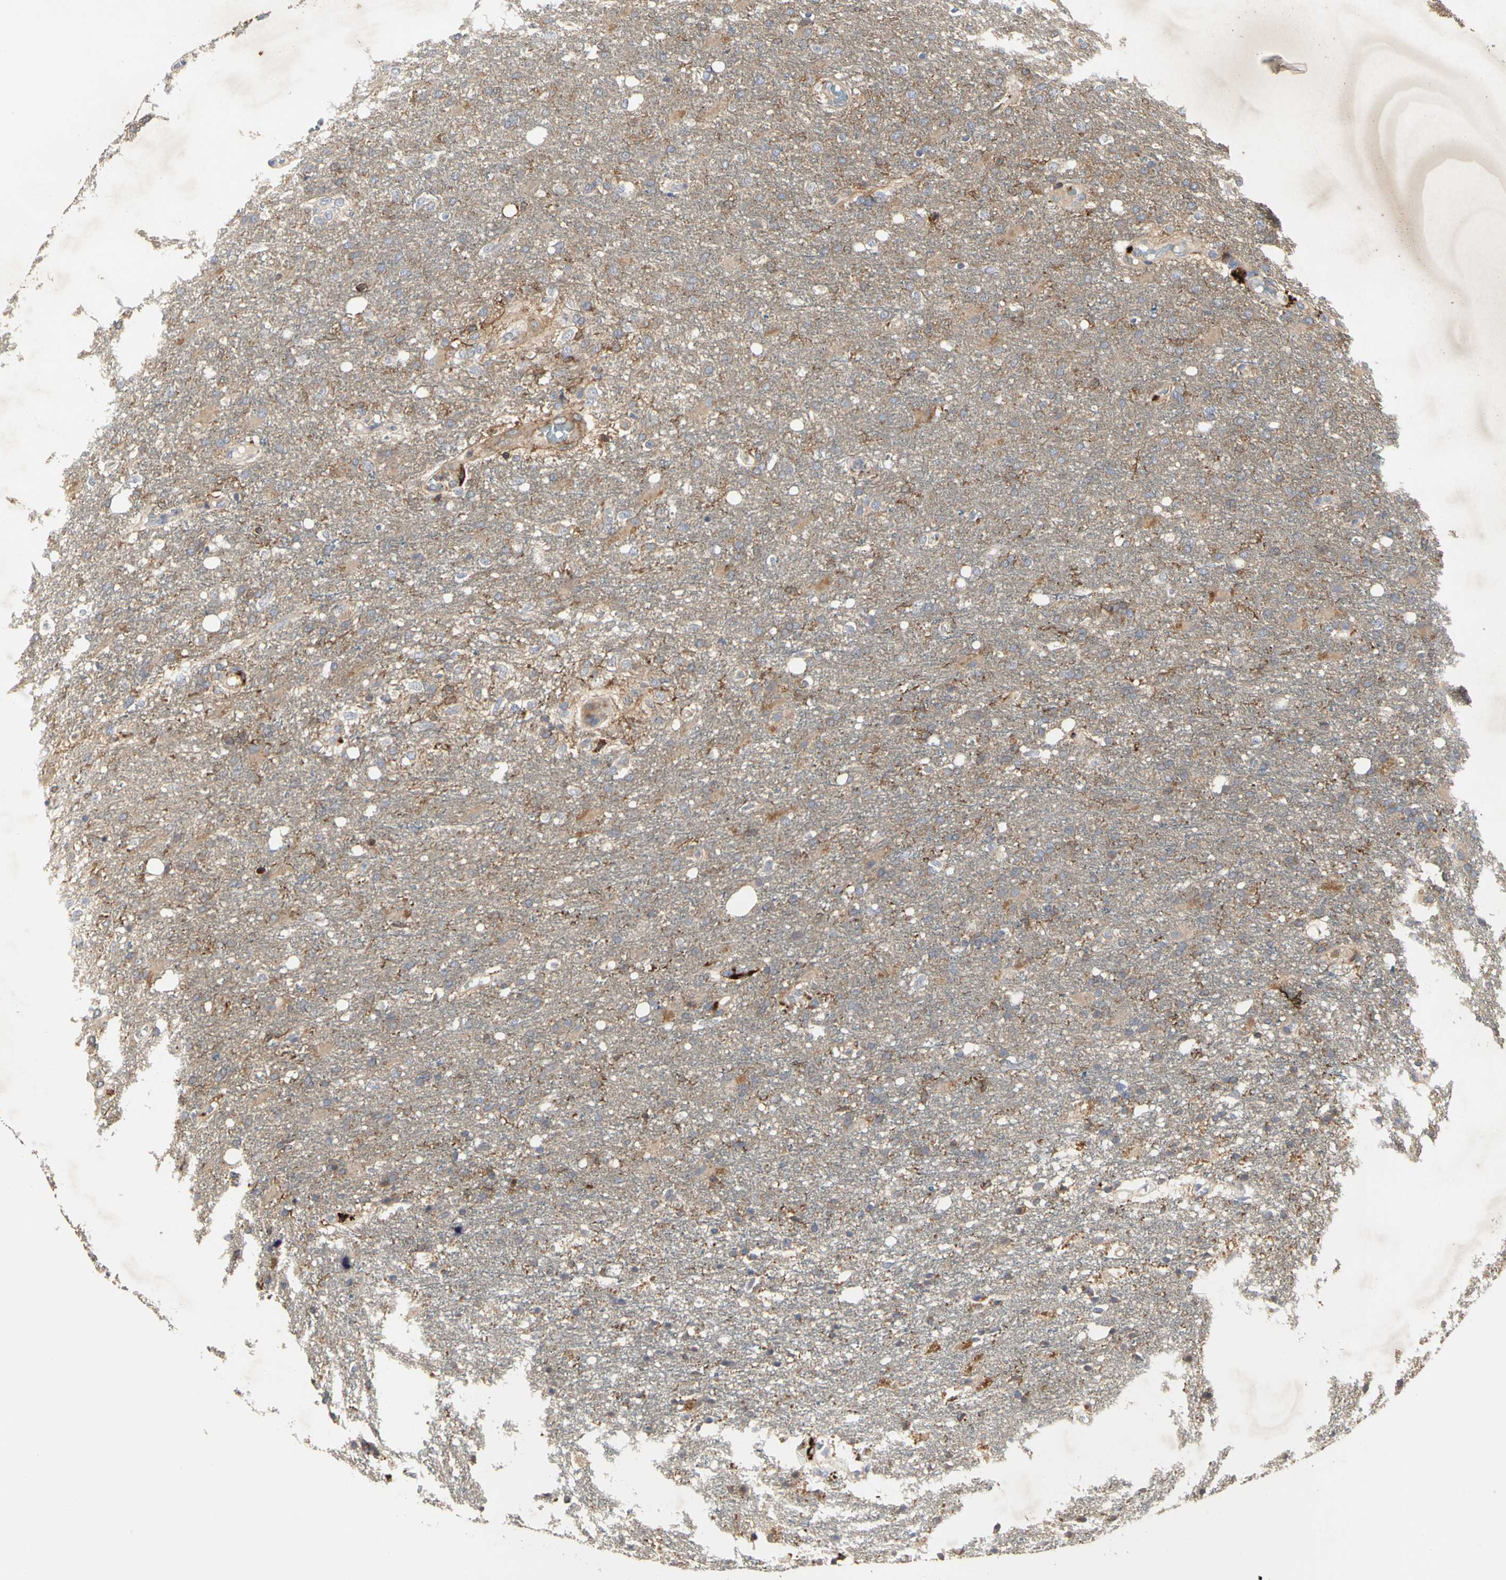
{"staining": {"intensity": "weak", "quantity": "25%-75%", "location": "cytoplasmic/membranous"}, "tissue": "glioma", "cell_type": "Tumor cells", "image_type": "cancer", "snomed": [{"axis": "morphology", "description": "Normal tissue, NOS"}, {"axis": "morphology", "description": "Glioma, malignant, High grade"}, {"axis": "topography", "description": "Cerebral cortex"}], "caption": "Tumor cells demonstrate low levels of weak cytoplasmic/membranous expression in approximately 25%-75% of cells in human glioma.", "gene": "NAPG", "patient": {"sex": "male", "age": 77}}